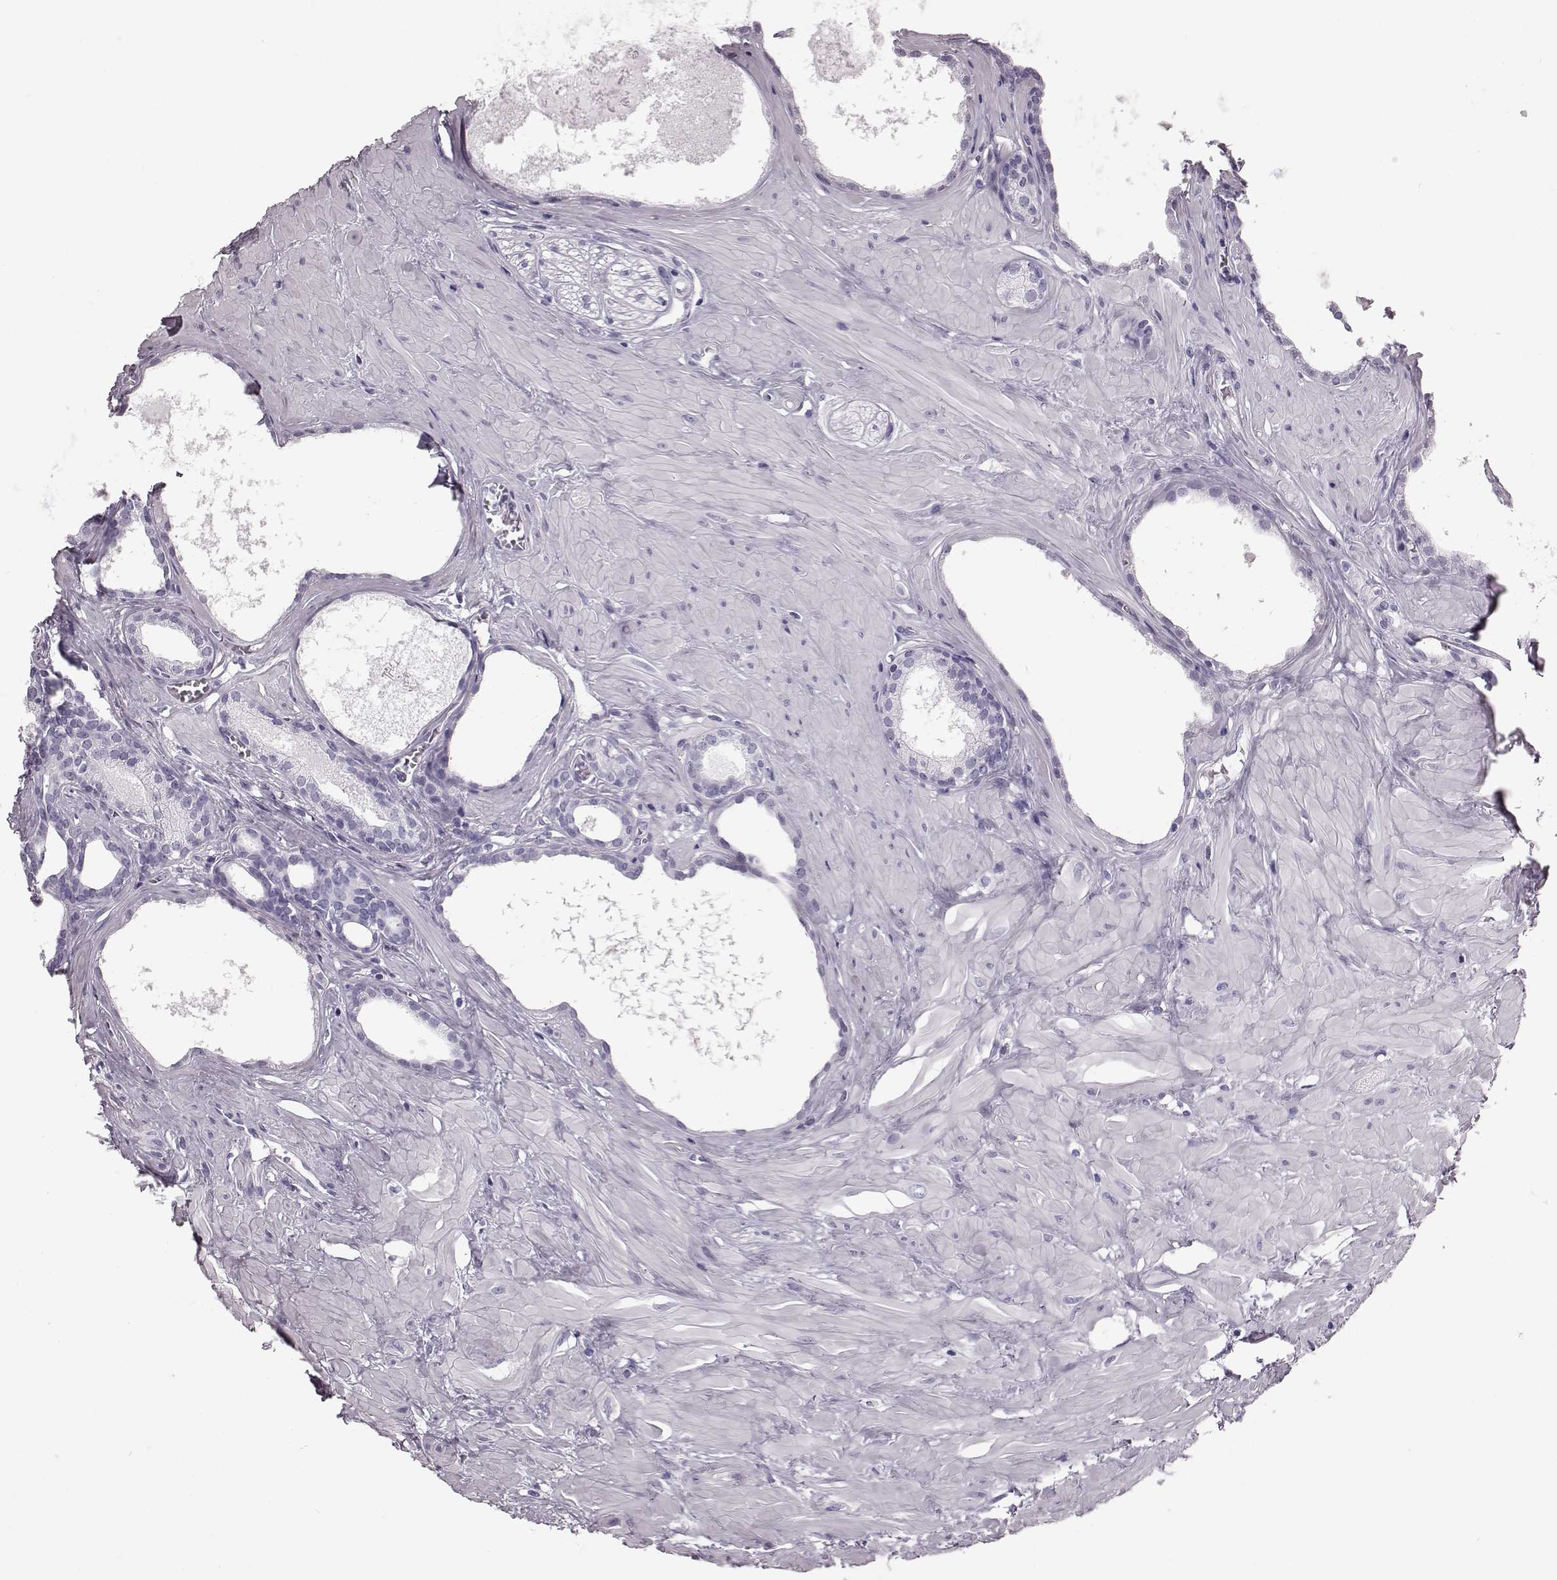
{"staining": {"intensity": "negative", "quantity": "none", "location": "none"}, "tissue": "prostate", "cell_type": "Glandular cells", "image_type": "normal", "snomed": [{"axis": "morphology", "description": "Normal tissue, NOS"}, {"axis": "topography", "description": "Prostate"}], "caption": "DAB (3,3'-diaminobenzidine) immunohistochemical staining of normal human prostate shows no significant positivity in glandular cells.", "gene": "TCHHL1", "patient": {"sex": "male", "age": 48}}